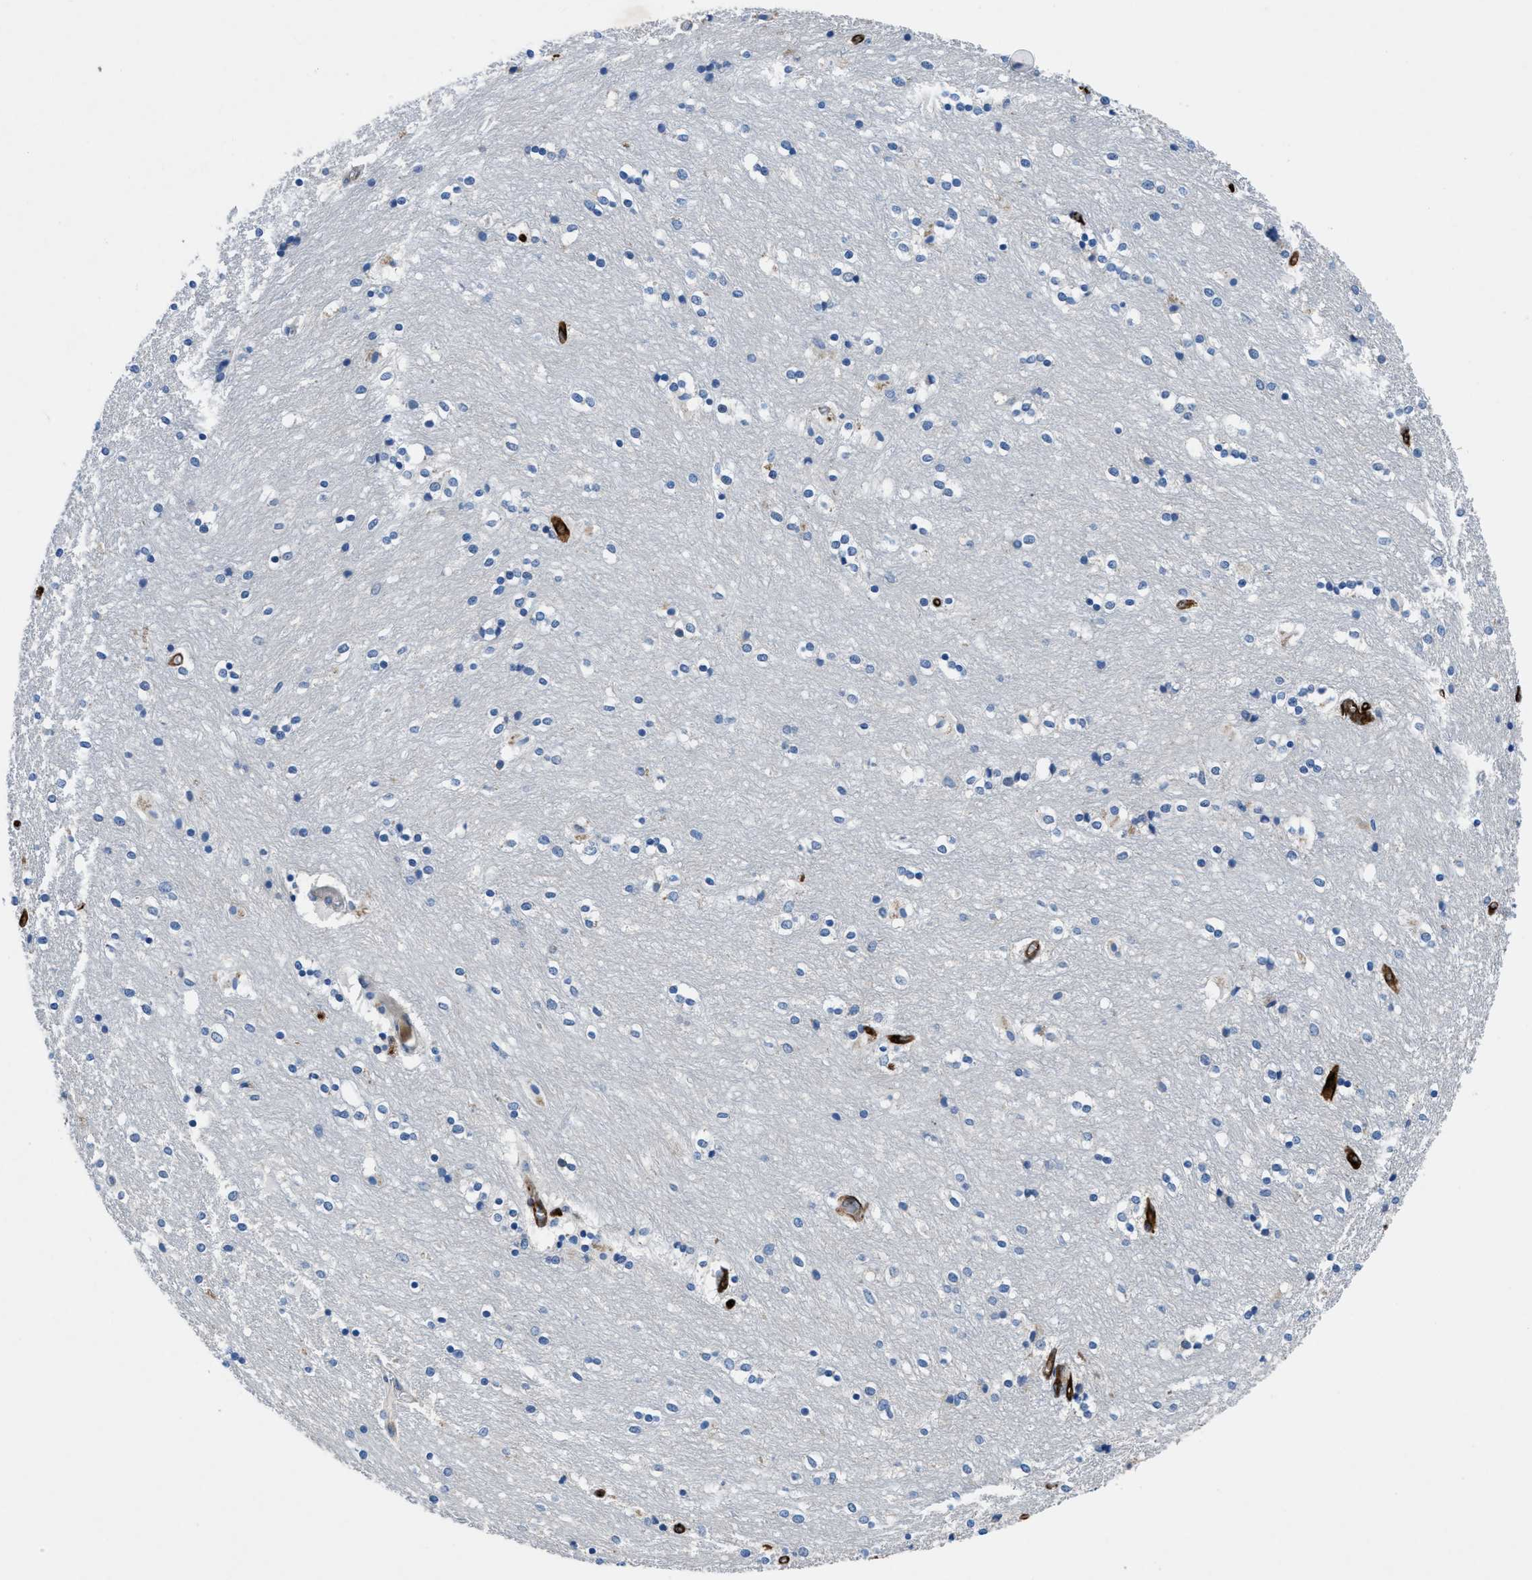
{"staining": {"intensity": "moderate", "quantity": "<25%", "location": "cytoplasmic/membranous"}, "tissue": "caudate", "cell_type": "Glial cells", "image_type": "normal", "snomed": [{"axis": "morphology", "description": "Normal tissue, NOS"}, {"axis": "topography", "description": "Lateral ventricle wall"}], "caption": "An immunohistochemistry micrograph of normal tissue is shown. Protein staining in brown shows moderate cytoplasmic/membranous positivity in caudate within glial cells. Using DAB (3,3'-diaminobenzidine) (brown) and hematoxylin (blue) stains, captured at high magnification using brightfield microscopy.", "gene": "PGR", "patient": {"sex": "female", "age": 54}}